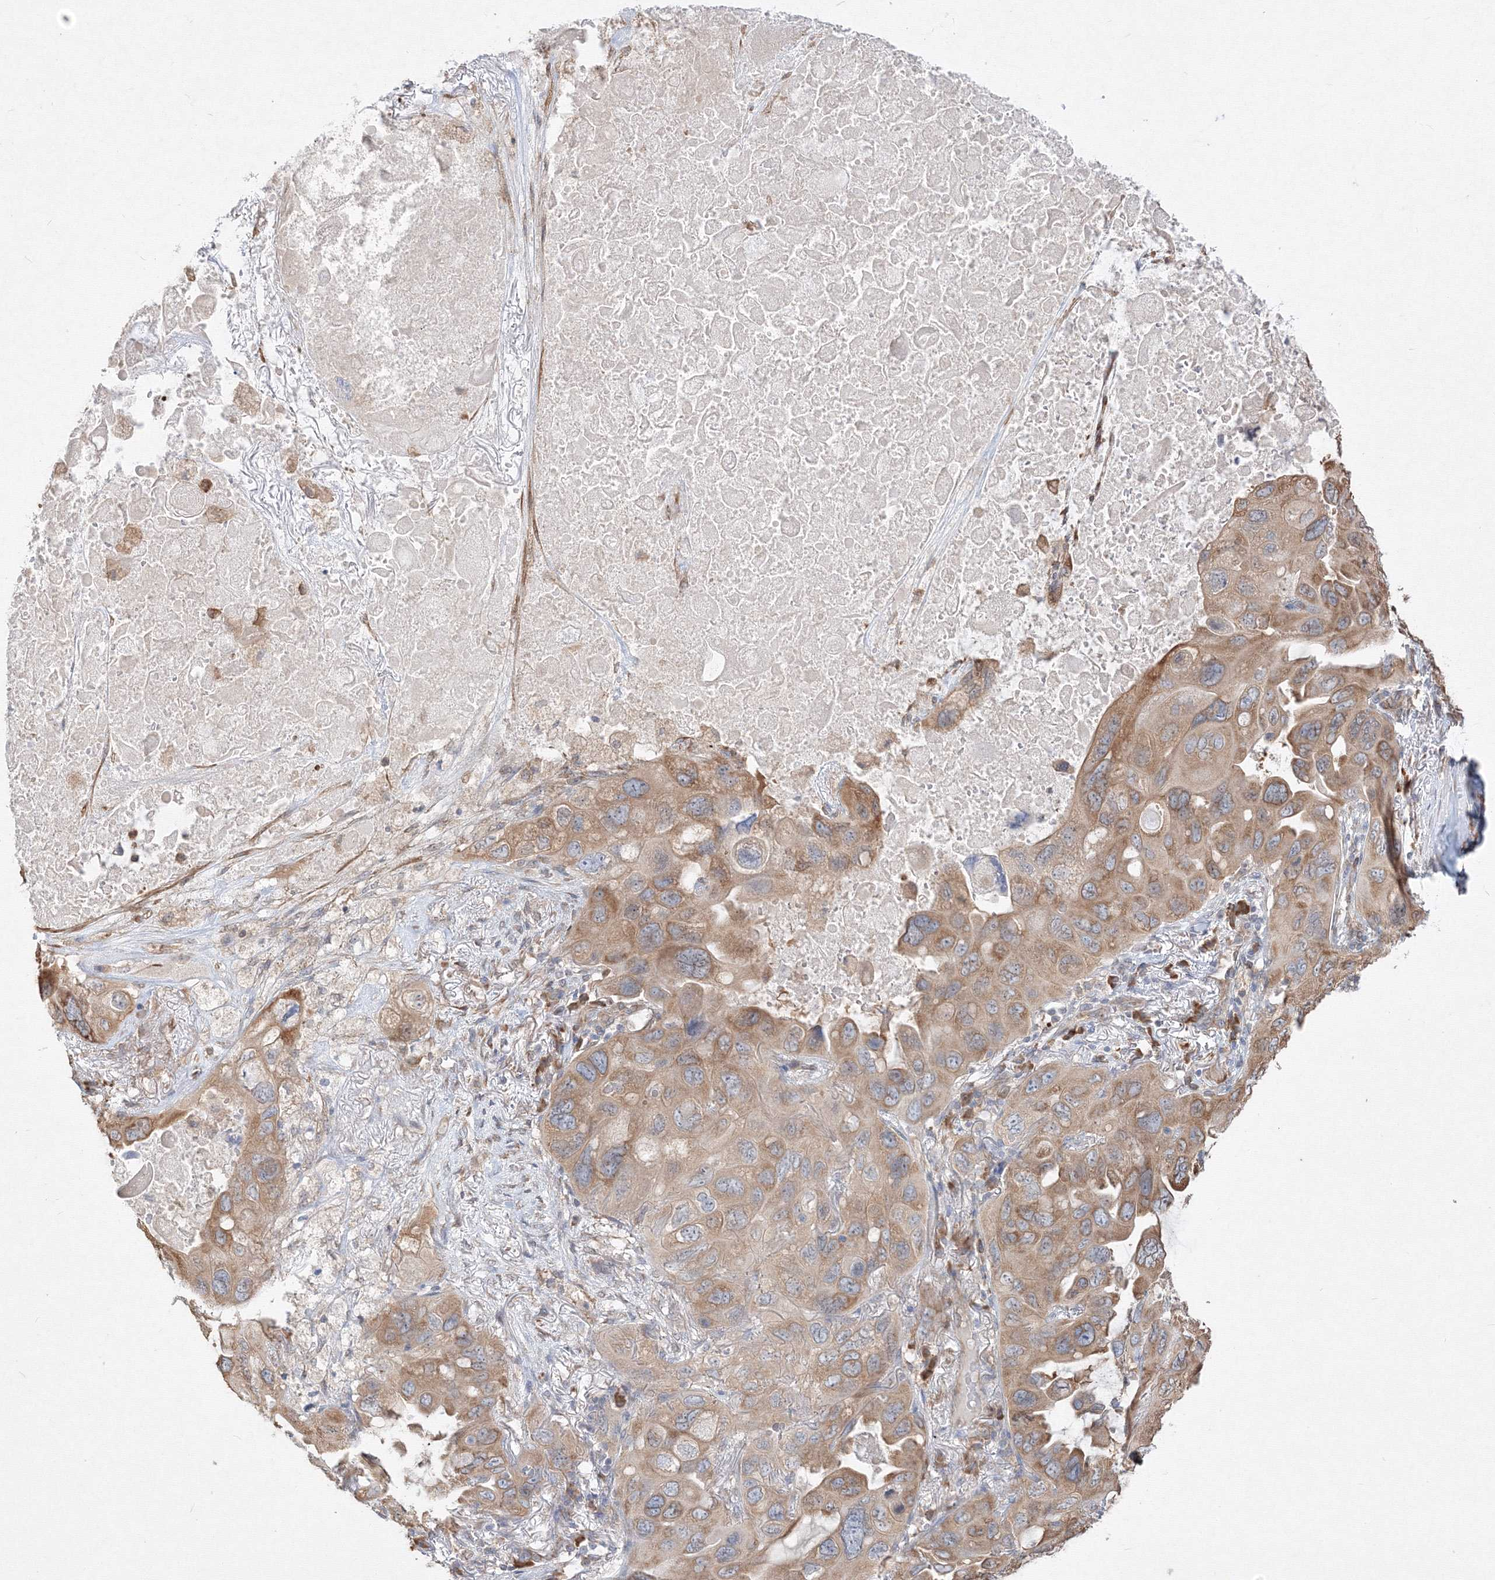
{"staining": {"intensity": "moderate", "quantity": ">75%", "location": "cytoplasmic/membranous"}, "tissue": "lung cancer", "cell_type": "Tumor cells", "image_type": "cancer", "snomed": [{"axis": "morphology", "description": "Squamous cell carcinoma, NOS"}, {"axis": "topography", "description": "Lung"}], "caption": "This is a micrograph of IHC staining of lung squamous cell carcinoma, which shows moderate expression in the cytoplasmic/membranous of tumor cells.", "gene": "FBXL8", "patient": {"sex": "female", "age": 73}}